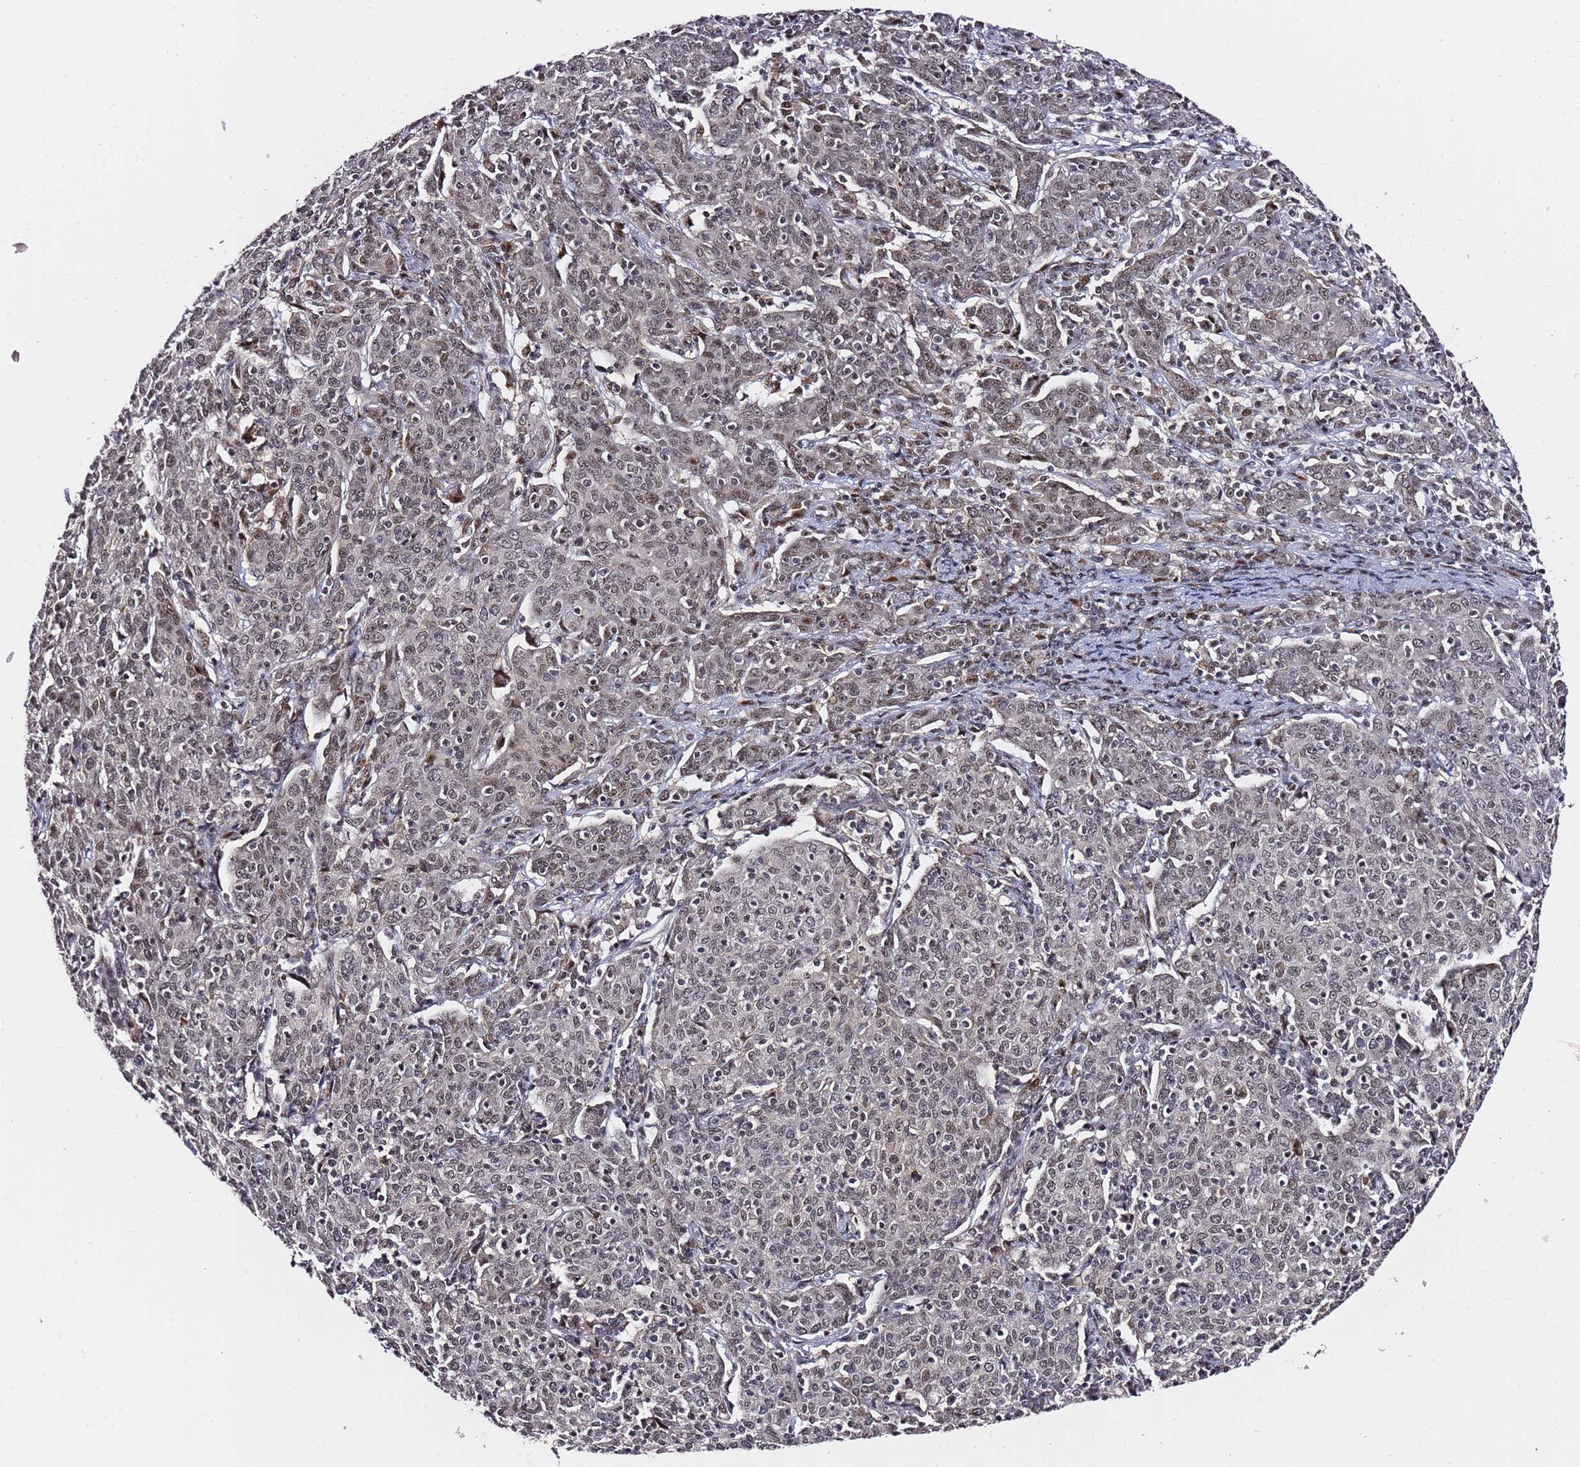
{"staining": {"intensity": "moderate", "quantity": ">75%", "location": "nuclear"}, "tissue": "cervical cancer", "cell_type": "Tumor cells", "image_type": "cancer", "snomed": [{"axis": "morphology", "description": "Squamous cell carcinoma, NOS"}, {"axis": "topography", "description": "Cervix"}], "caption": "Moderate nuclear staining is appreciated in about >75% of tumor cells in cervical cancer (squamous cell carcinoma). Nuclei are stained in blue.", "gene": "FCF1", "patient": {"sex": "female", "age": 67}}